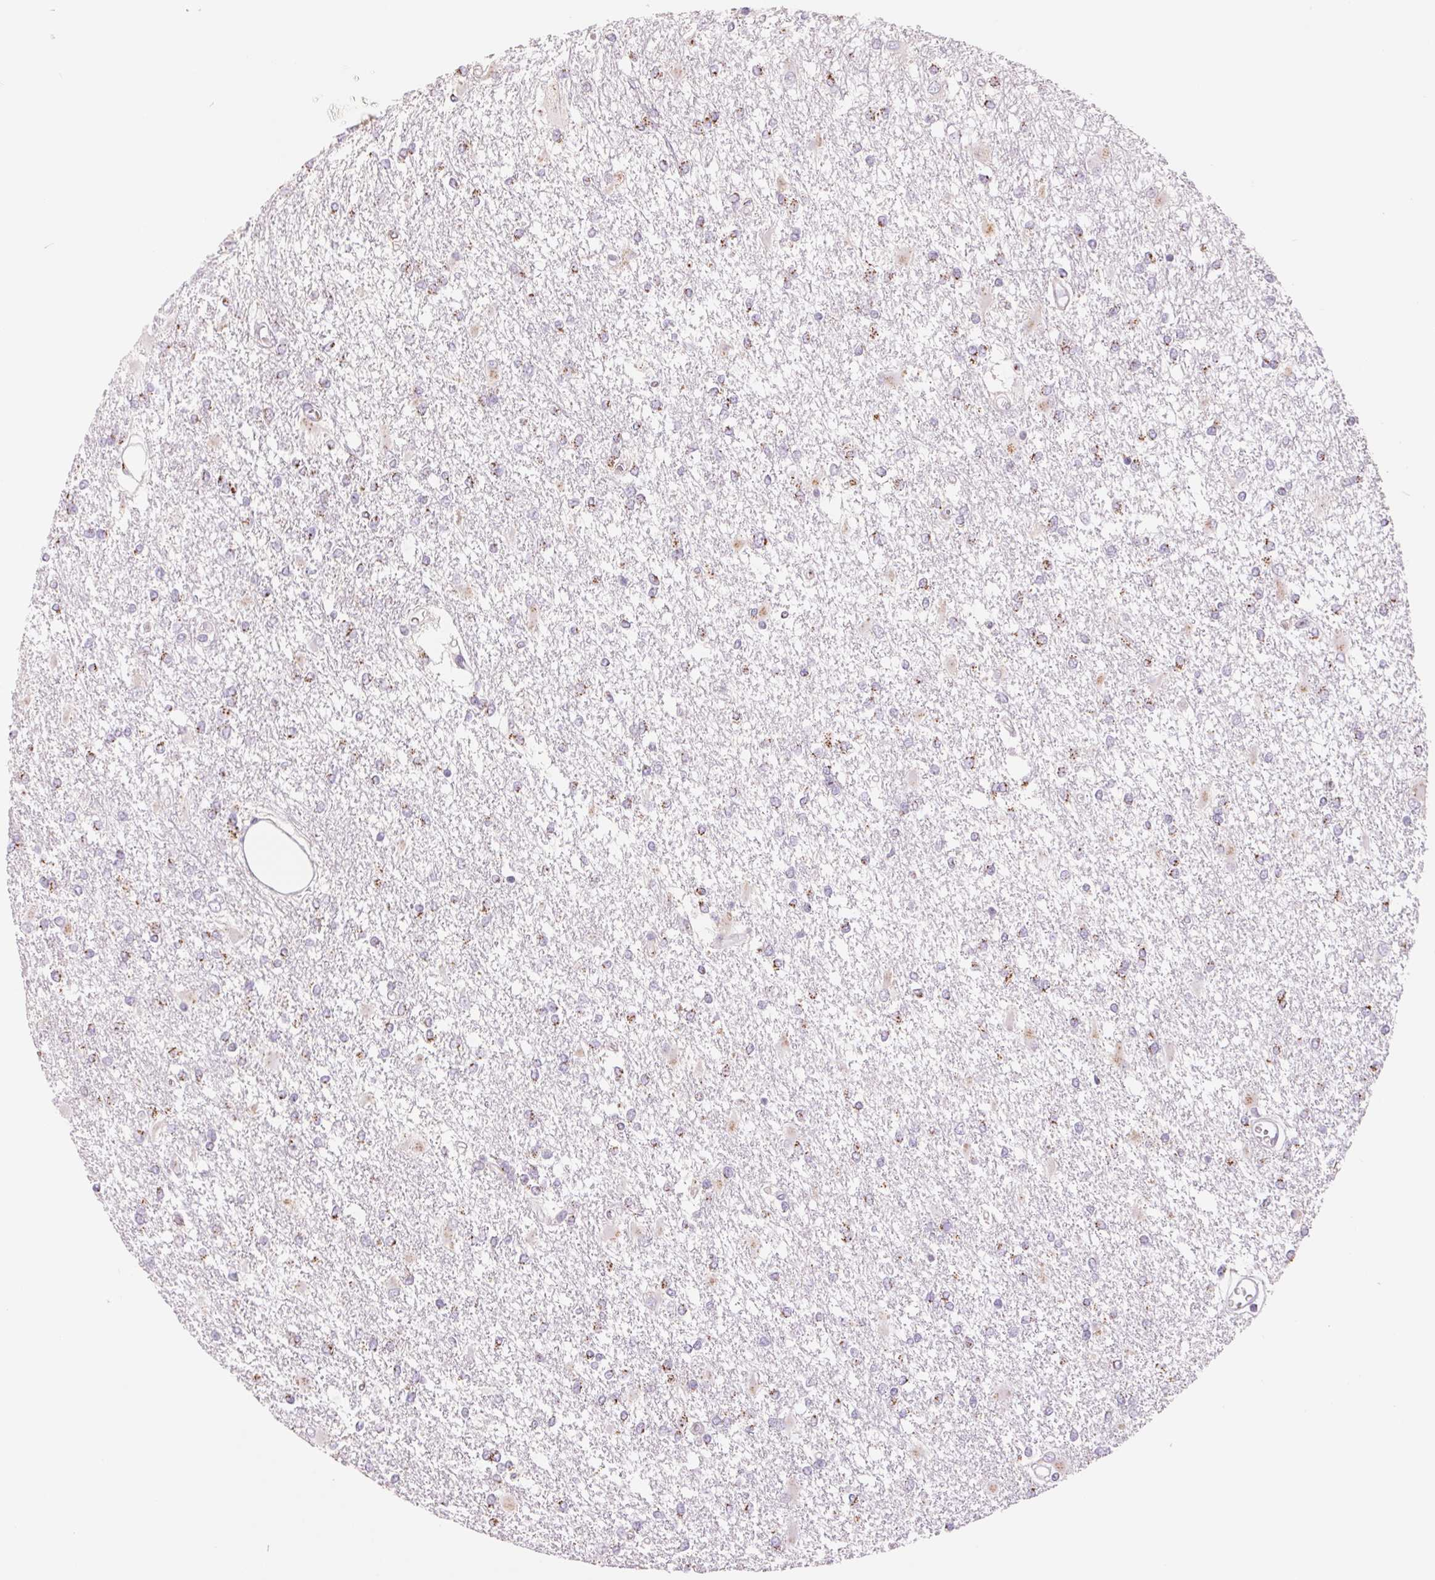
{"staining": {"intensity": "moderate", "quantity": "25%-75%", "location": "cytoplasmic/membranous"}, "tissue": "glioma", "cell_type": "Tumor cells", "image_type": "cancer", "snomed": [{"axis": "morphology", "description": "Glioma, malignant, High grade"}, {"axis": "topography", "description": "Cerebral cortex"}], "caption": "A histopathology image of glioma stained for a protein shows moderate cytoplasmic/membranous brown staining in tumor cells.", "gene": "GALNT7", "patient": {"sex": "male", "age": 79}}